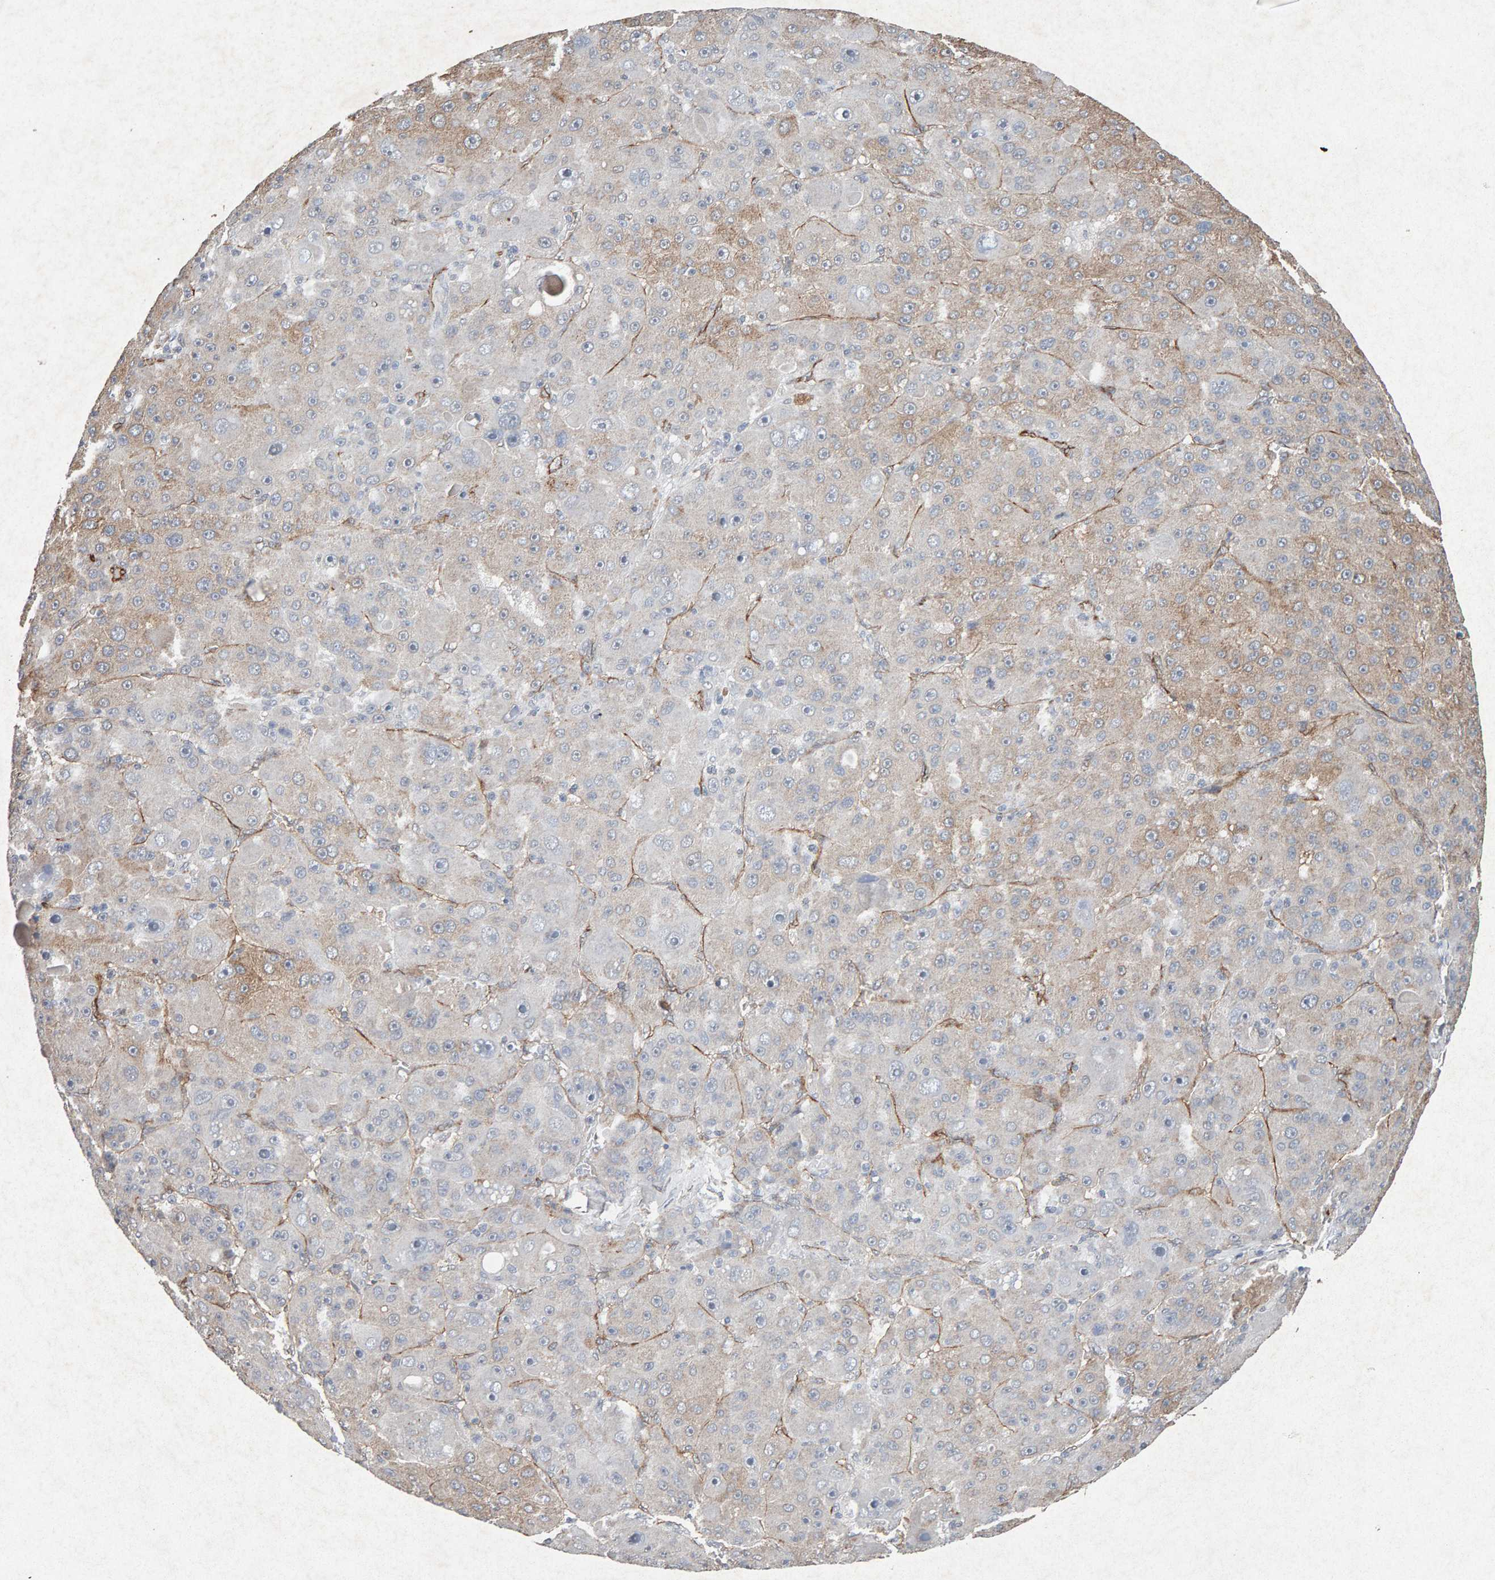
{"staining": {"intensity": "weak", "quantity": "25%-75%", "location": "cytoplasmic/membranous"}, "tissue": "liver cancer", "cell_type": "Tumor cells", "image_type": "cancer", "snomed": [{"axis": "morphology", "description": "Carcinoma, Hepatocellular, NOS"}, {"axis": "topography", "description": "Liver"}], "caption": "A micrograph of human liver cancer stained for a protein displays weak cytoplasmic/membranous brown staining in tumor cells.", "gene": "PTPRM", "patient": {"sex": "male", "age": 76}}